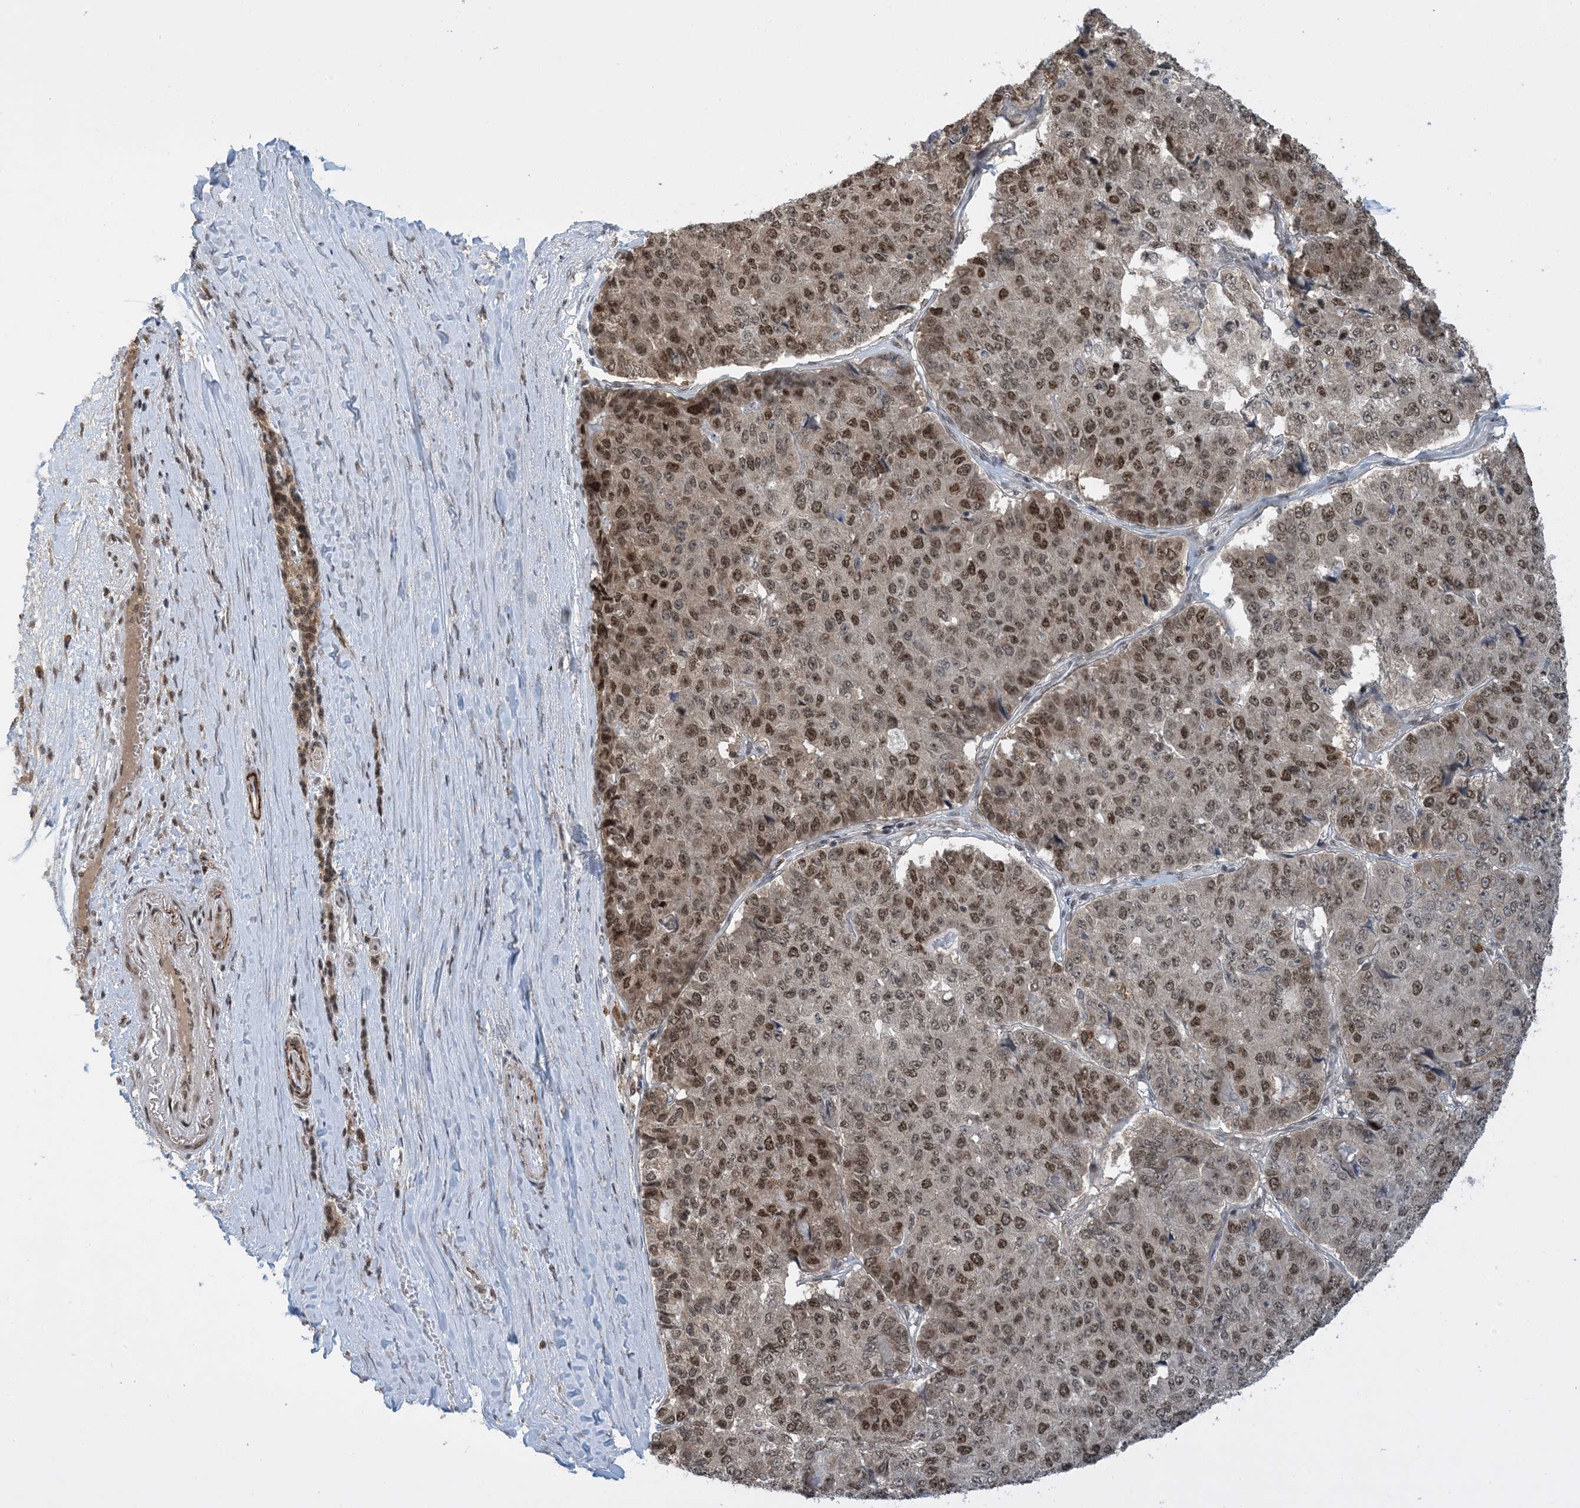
{"staining": {"intensity": "moderate", "quantity": ">75%", "location": "nuclear"}, "tissue": "pancreatic cancer", "cell_type": "Tumor cells", "image_type": "cancer", "snomed": [{"axis": "morphology", "description": "Adenocarcinoma, NOS"}, {"axis": "topography", "description": "Pancreas"}], "caption": "Tumor cells reveal medium levels of moderate nuclear staining in about >75% of cells in human pancreatic cancer (adenocarcinoma).", "gene": "ACYP2", "patient": {"sex": "male", "age": 50}}